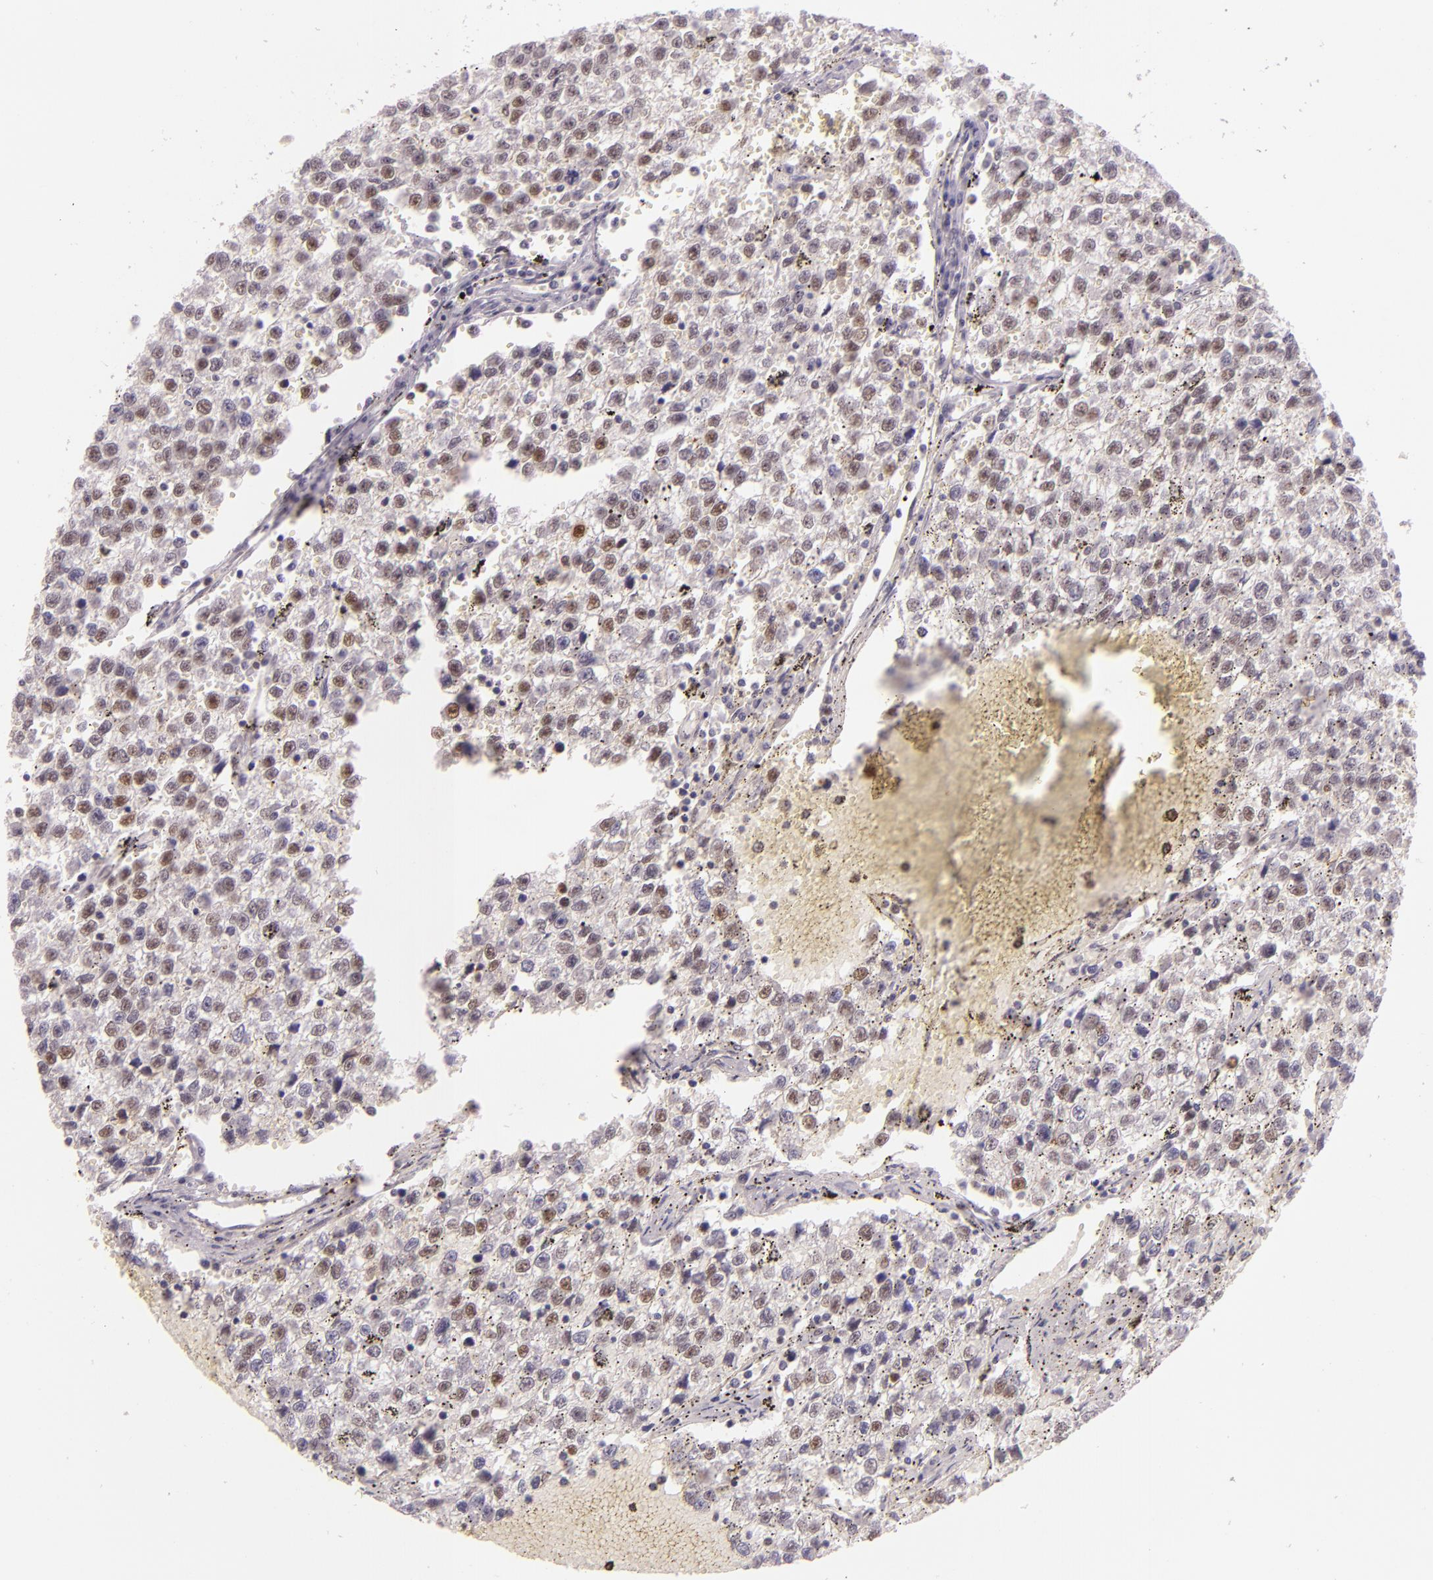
{"staining": {"intensity": "moderate", "quantity": "25%-75%", "location": "cytoplasmic/membranous,nuclear"}, "tissue": "testis cancer", "cell_type": "Tumor cells", "image_type": "cancer", "snomed": [{"axis": "morphology", "description": "Seminoma, NOS"}, {"axis": "topography", "description": "Testis"}], "caption": "IHC staining of testis seminoma, which displays medium levels of moderate cytoplasmic/membranous and nuclear expression in approximately 25%-75% of tumor cells indicating moderate cytoplasmic/membranous and nuclear protein positivity. The staining was performed using DAB (brown) for protein detection and nuclei were counterstained in hematoxylin (blue).", "gene": "HSPA8", "patient": {"sex": "male", "age": 35}}